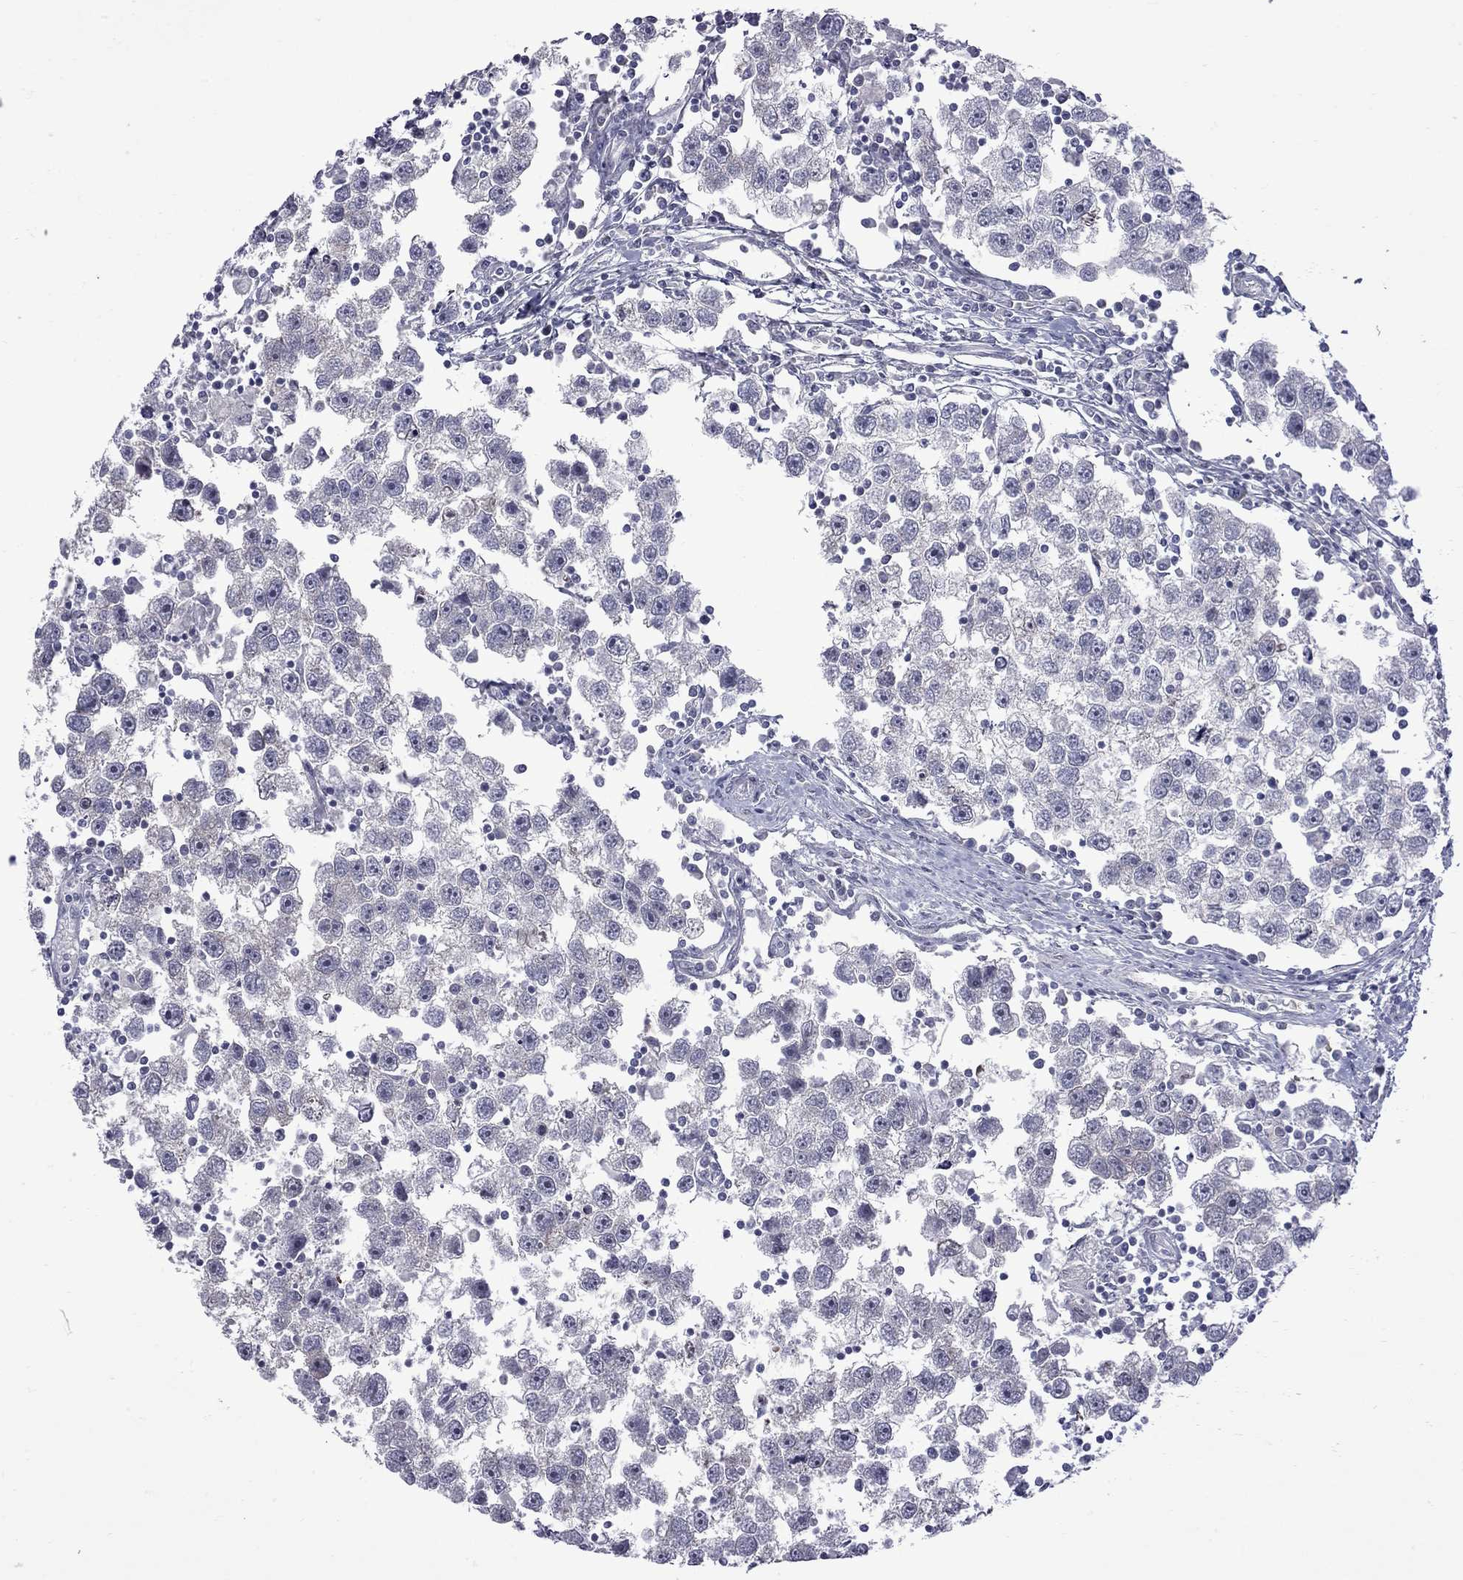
{"staining": {"intensity": "negative", "quantity": "none", "location": "none"}, "tissue": "testis cancer", "cell_type": "Tumor cells", "image_type": "cancer", "snomed": [{"axis": "morphology", "description": "Seminoma, NOS"}, {"axis": "topography", "description": "Testis"}], "caption": "An image of human testis cancer is negative for staining in tumor cells.", "gene": "NRARP", "patient": {"sex": "male", "age": 30}}